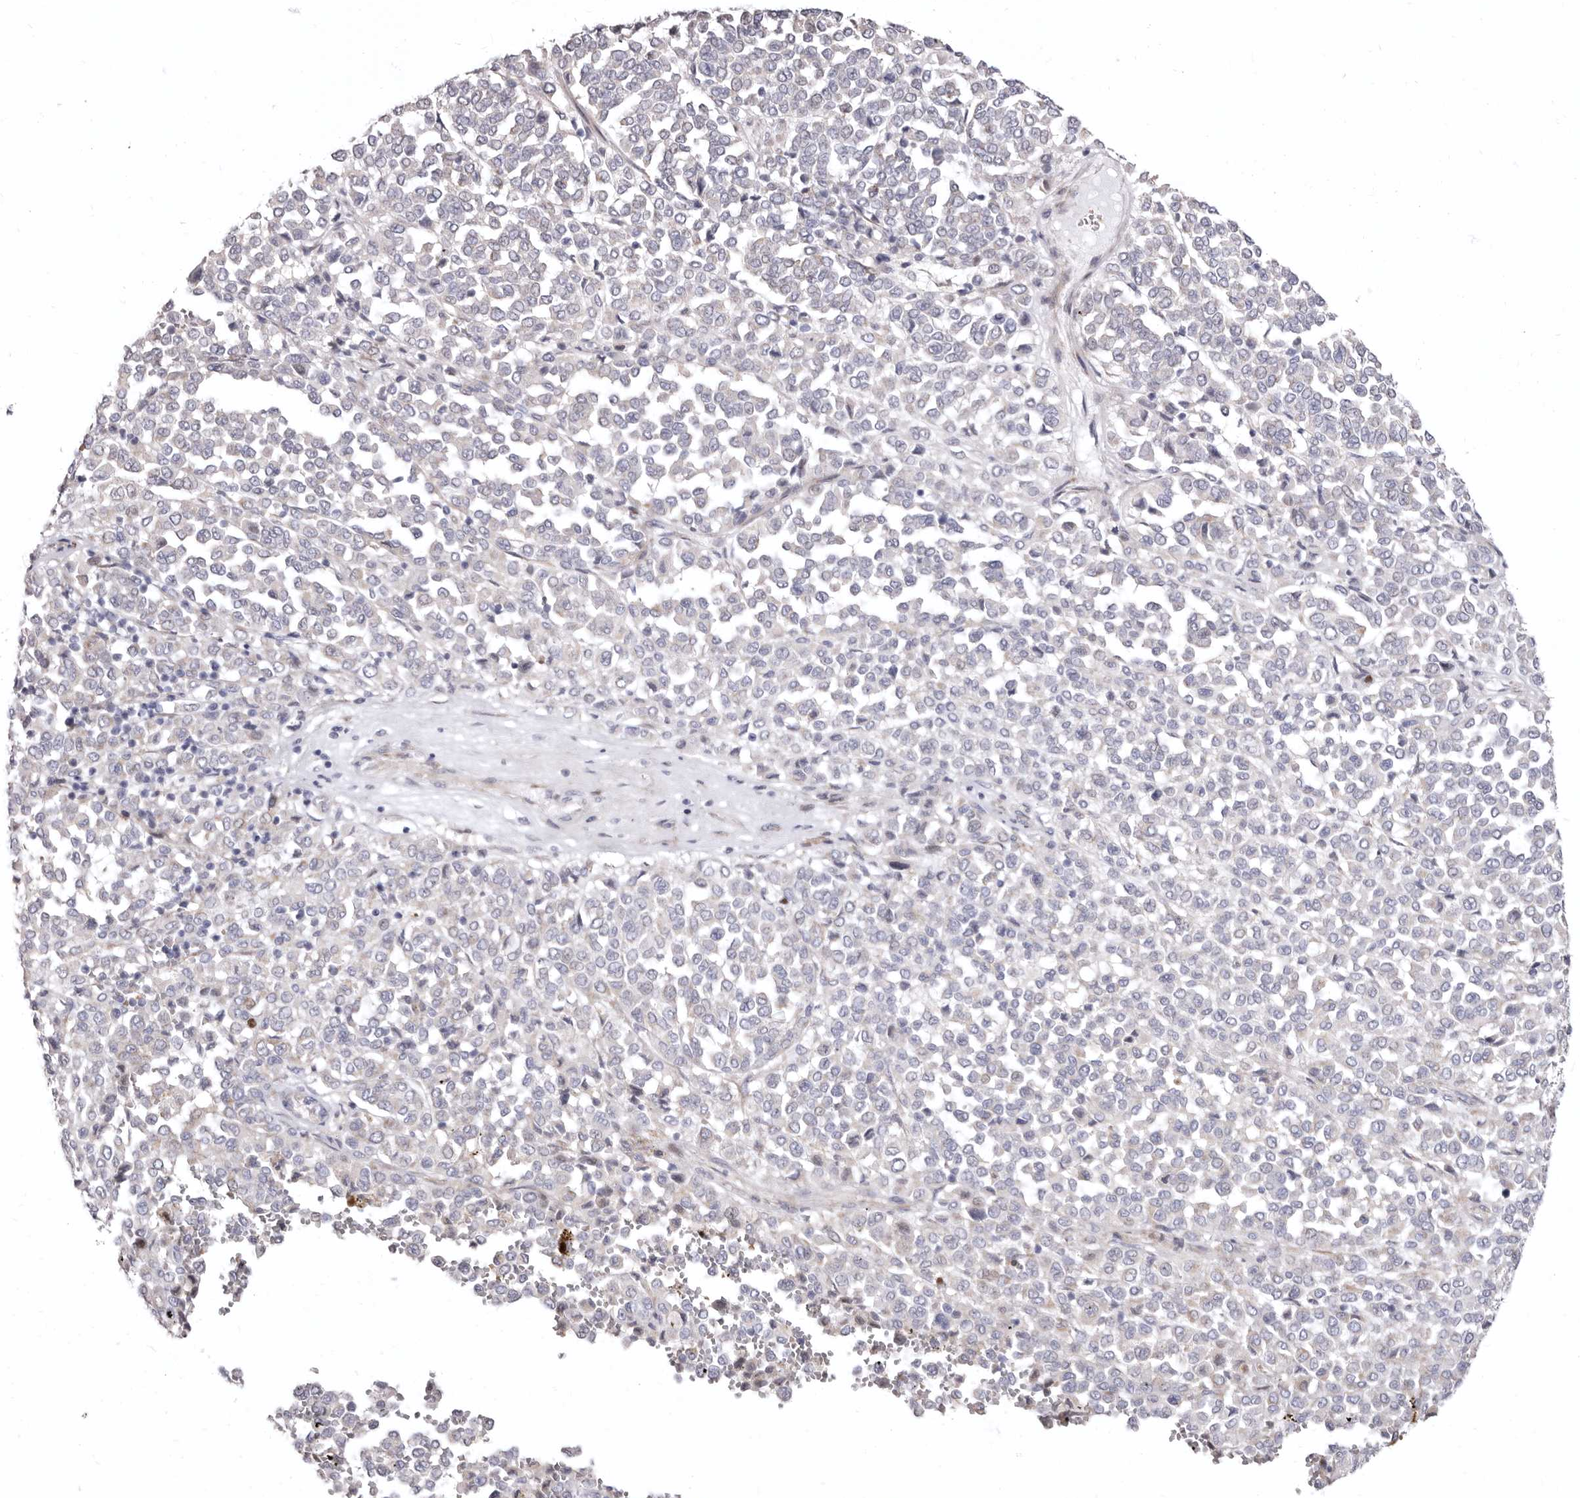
{"staining": {"intensity": "negative", "quantity": "none", "location": "none"}, "tissue": "melanoma", "cell_type": "Tumor cells", "image_type": "cancer", "snomed": [{"axis": "morphology", "description": "Malignant melanoma, Metastatic site"}, {"axis": "topography", "description": "Pancreas"}], "caption": "DAB immunohistochemical staining of malignant melanoma (metastatic site) reveals no significant expression in tumor cells.", "gene": "AIDA", "patient": {"sex": "female", "age": 30}}